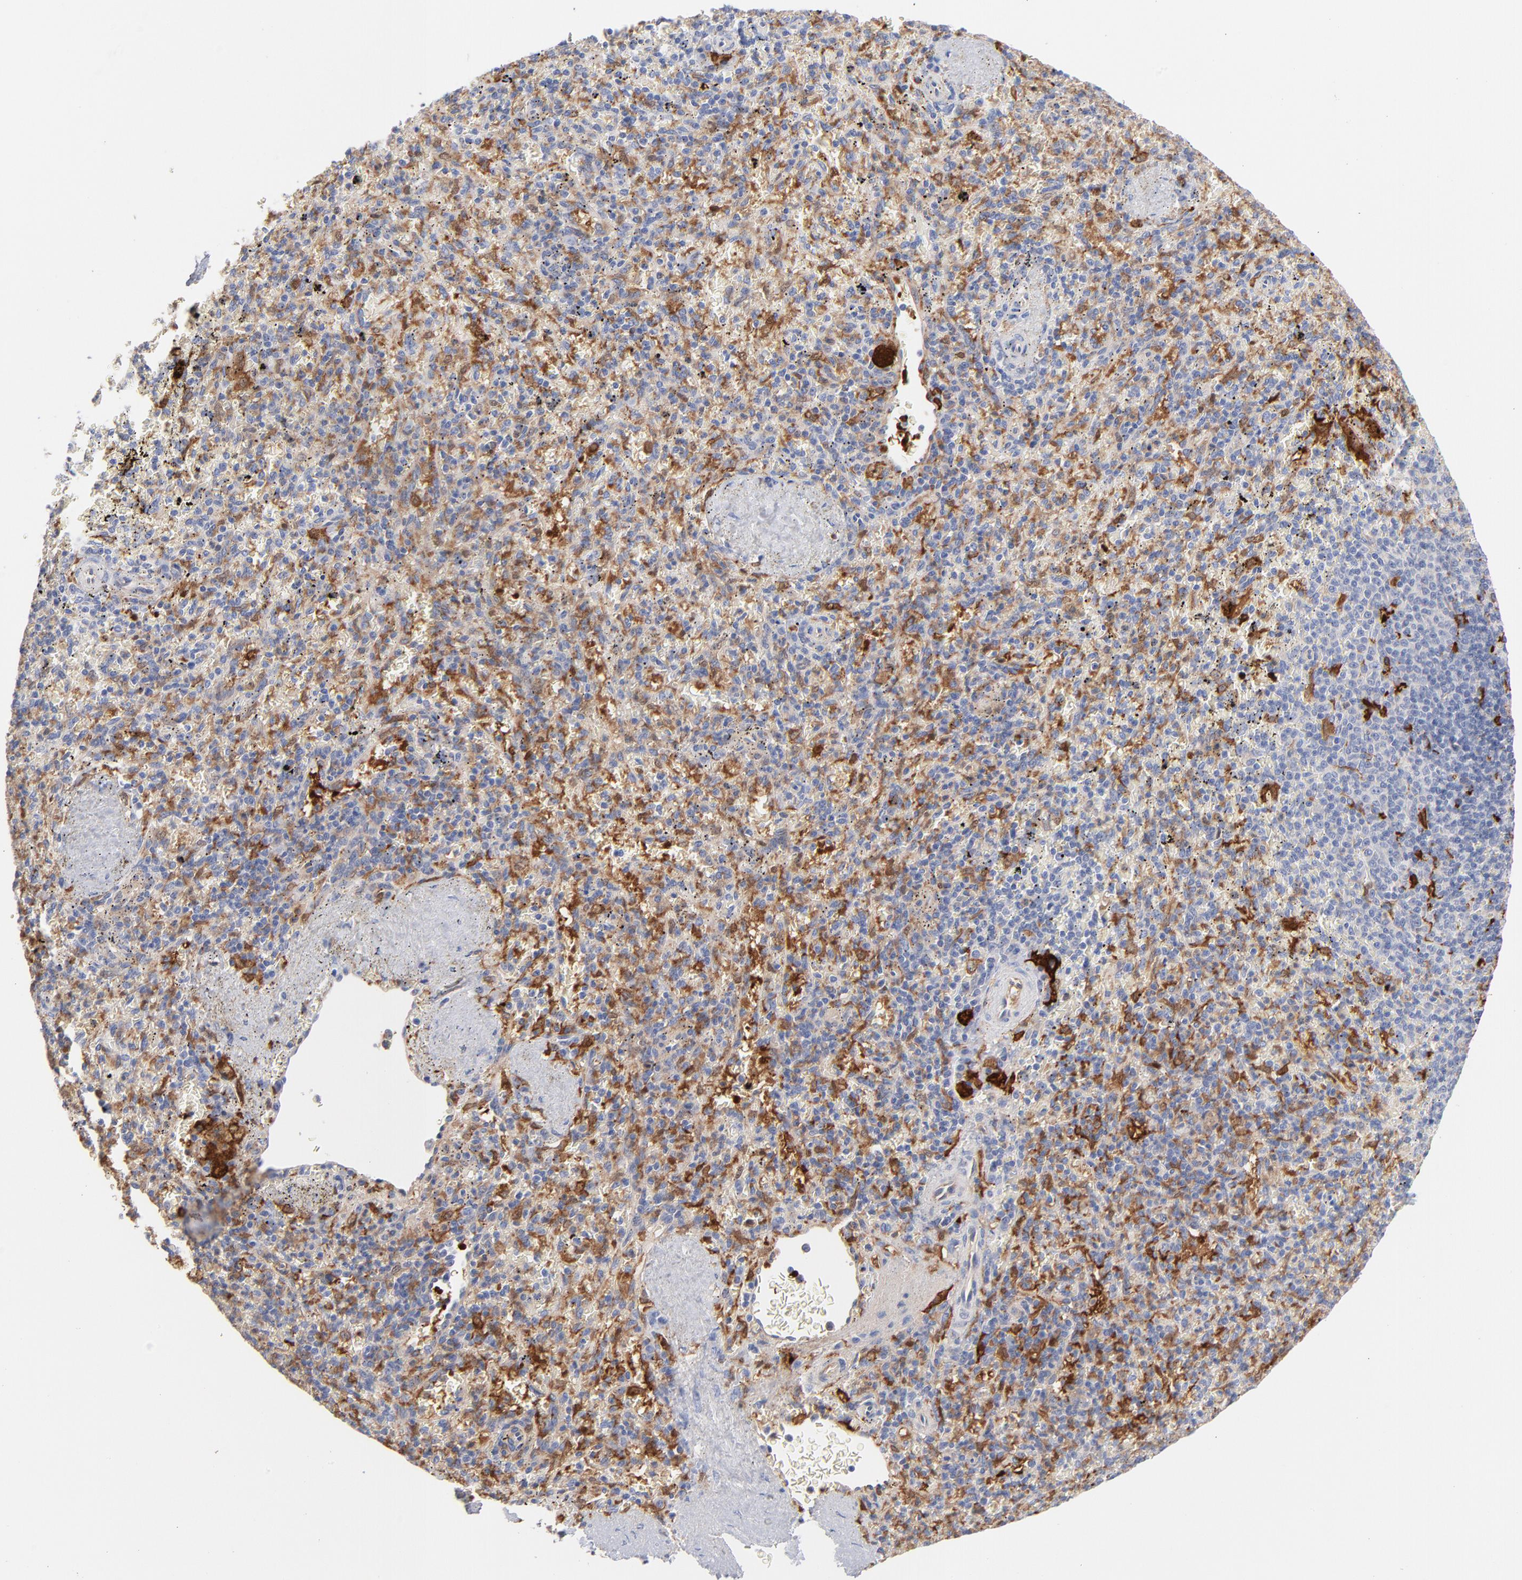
{"staining": {"intensity": "negative", "quantity": "none", "location": "none"}, "tissue": "spleen", "cell_type": "Cells in red pulp", "image_type": "normal", "snomed": [{"axis": "morphology", "description": "Normal tissue, NOS"}, {"axis": "topography", "description": "Spleen"}], "caption": "IHC histopathology image of unremarkable spleen stained for a protein (brown), which reveals no positivity in cells in red pulp.", "gene": "IFIT2", "patient": {"sex": "female", "age": 43}}